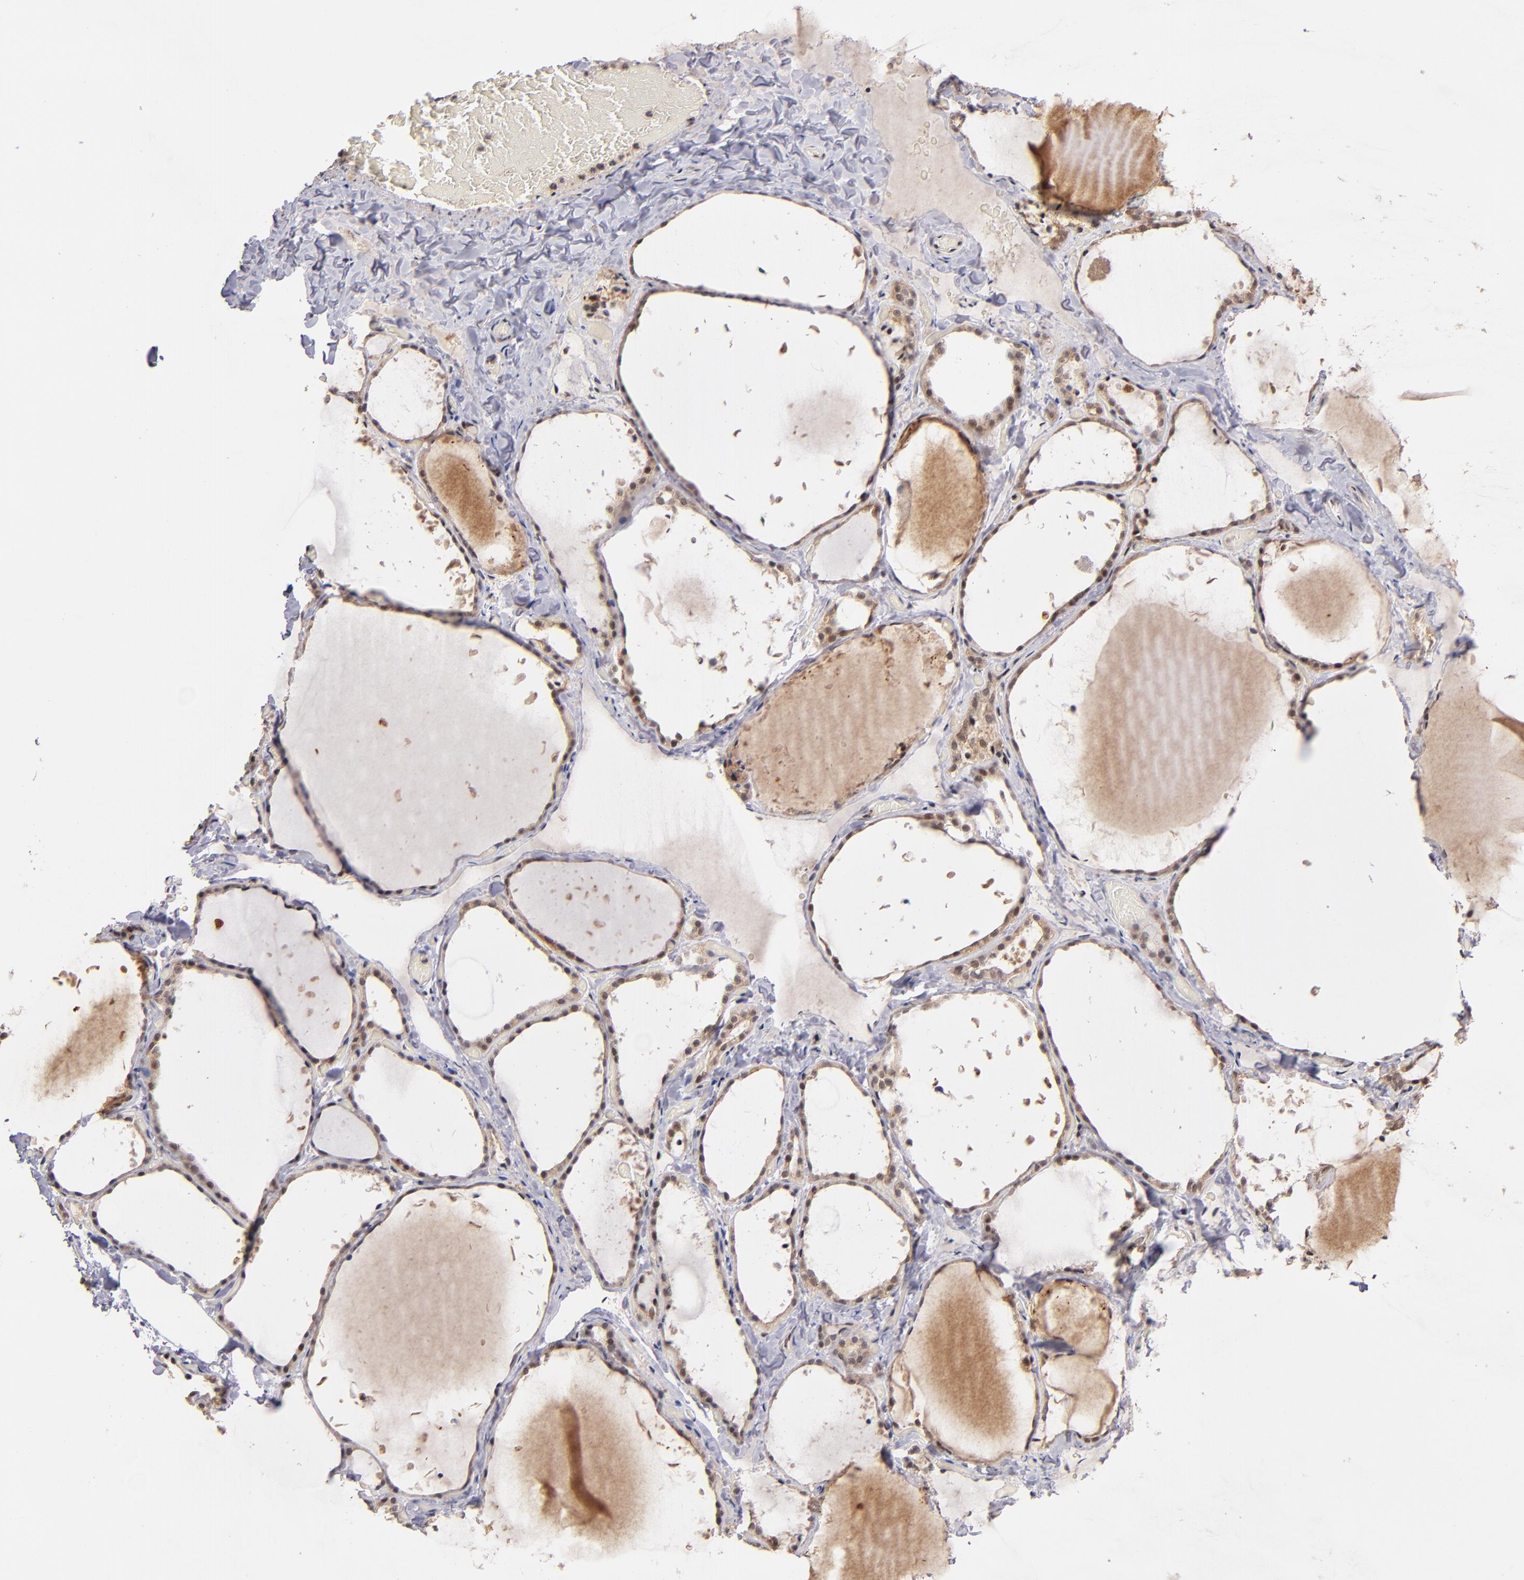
{"staining": {"intensity": "moderate", "quantity": ">75%", "location": "cytoplasmic/membranous"}, "tissue": "thyroid gland", "cell_type": "Glandular cells", "image_type": "normal", "snomed": [{"axis": "morphology", "description": "Normal tissue, NOS"}, {"axis": "topography", "description": "Thyroid gland"}], "caption": "Immunohistochemical staining of benign human thyroid gland exhibits medium levels of moderate cytoplasmic/membranous positivity in about >75% of glandular cells. The staining is performed using DAB (3,3'-diaminobenzidine) brown chromogen to label protein expression. The nuclei are counter-stained blue using hematoxylin.", "gene": "PCNX4", "patient": {"sex": "female", "age": 22}}